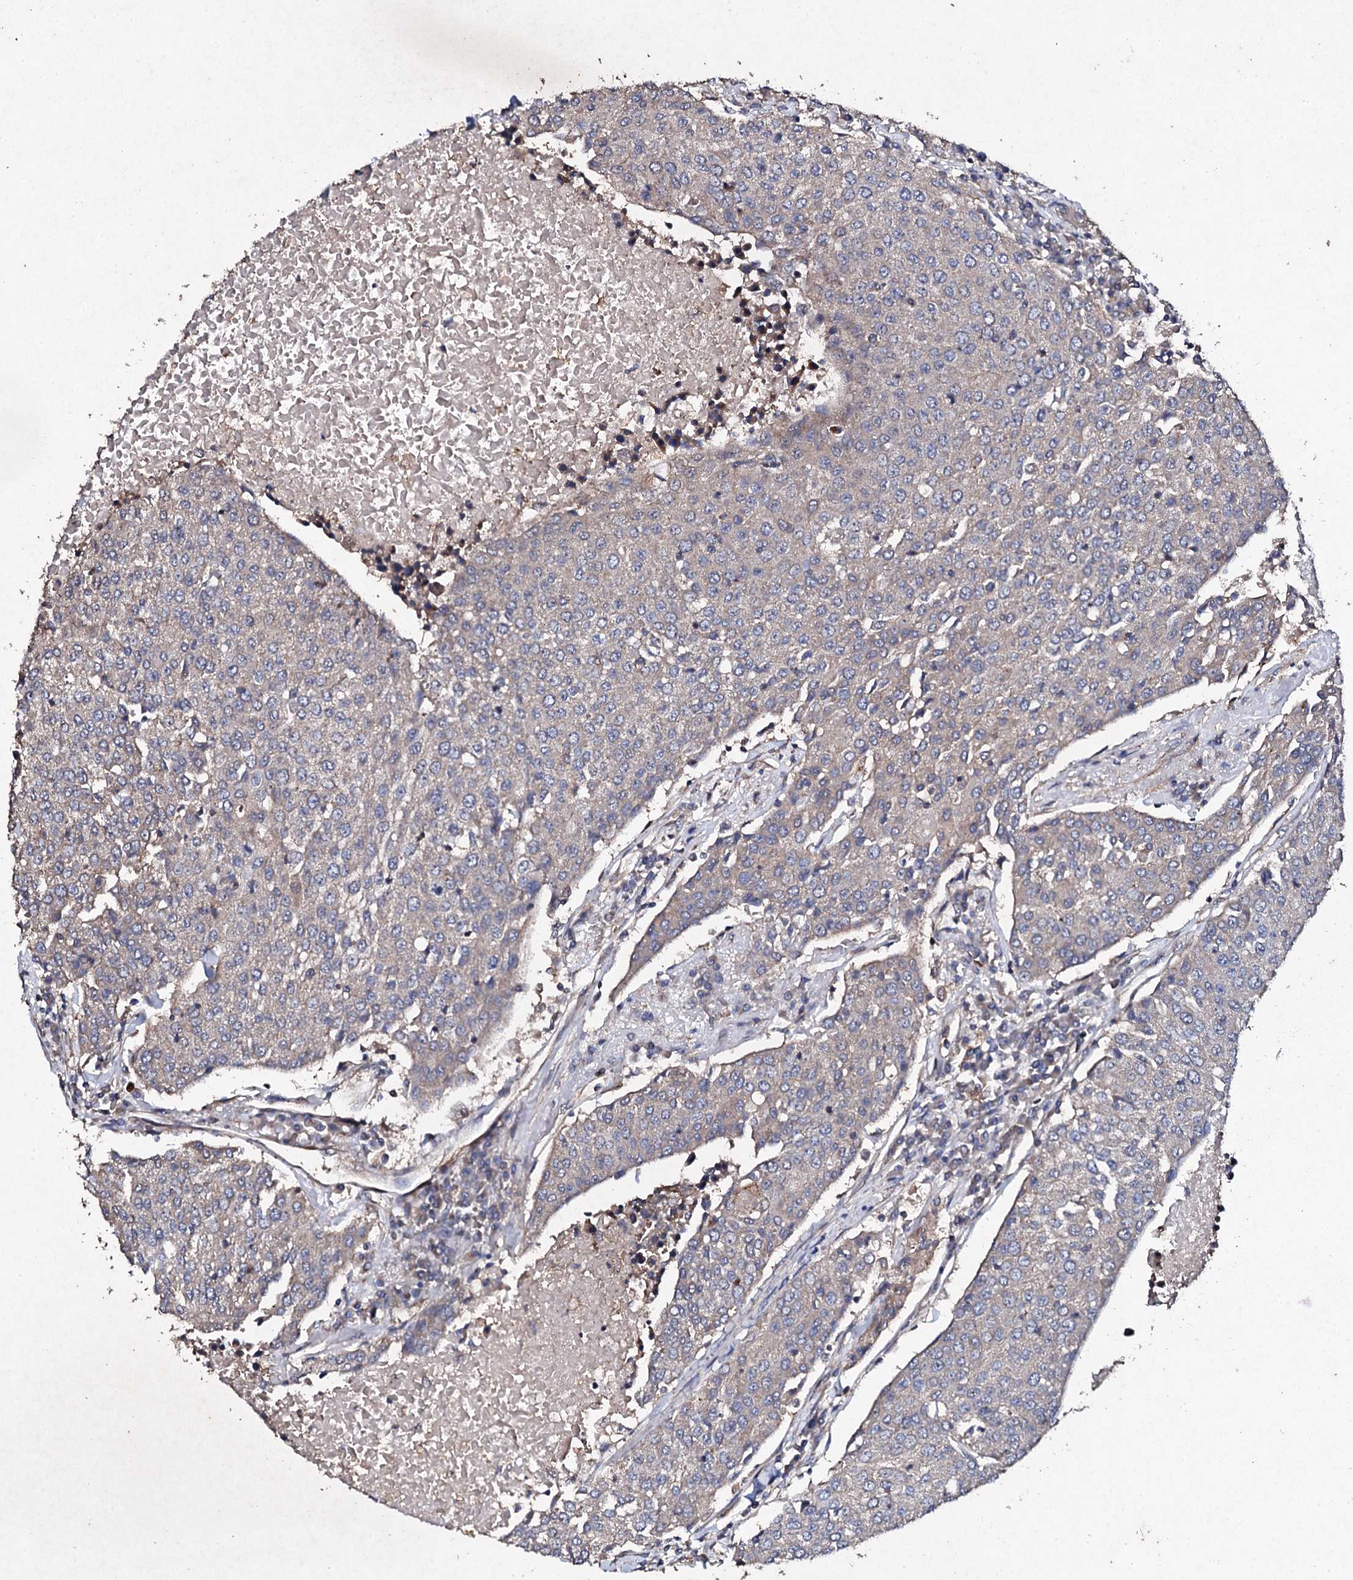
{"staining": {"intensity": "weak", "quantity": "<25%", "location": "cytoplasmic/membranous"}, "tissue": "urothelial cancer", "cell_type": "Tumor cells", "image_type": "cancer", "snomed": [{"axis": "morphology", "description": "Urothelial carcinoma, High grade"}, {"axis": "topography", "description": "Urinary bladder"}], "caption": "IHC image of neoplastic tissue: human high-grade urothelial carcinoma stained with DAB reveals no significant protein staining in tumor cells. (DAB (3,3'-diaminobenzidine) IHC, high magnification).", "gene": "MOCOS", "patient": {"sex": "female", "age": 85}}